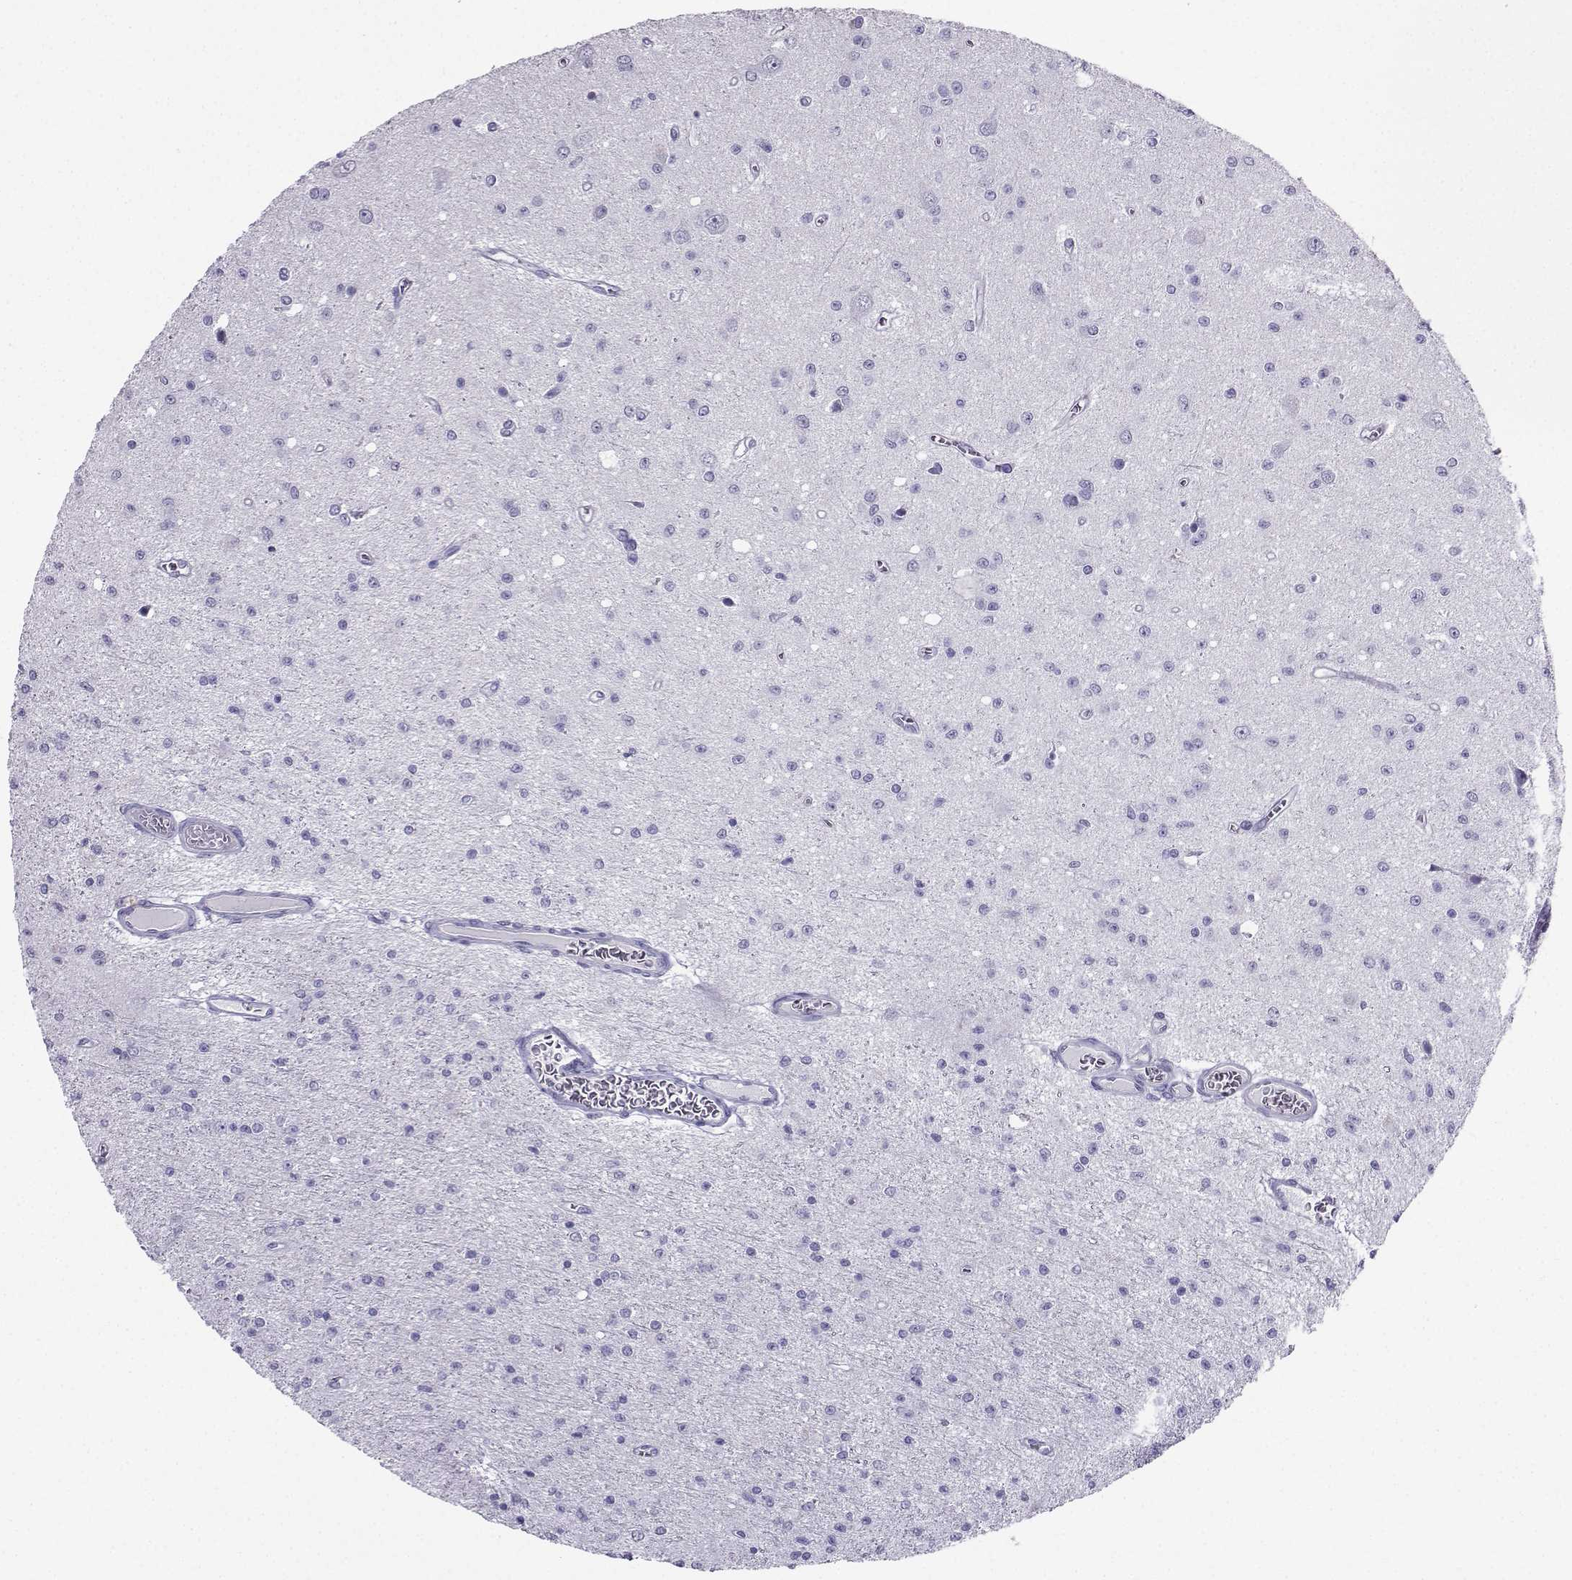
{"staining": {"intensity": "negative", "quantity": "none", "location": "none"}, "tissue": "glioma", "cell_type": "Tumor cells", "image_type": "cancer", "snomed": [{"axis": "morphology", "description": "Glioma, malignant, Low grade"}, {"axis": "topography", "description": "Brain"}], "caption": "There is no significant positivity in tumor cells of malignant glioma (low-grade). (Brightfield microscopy of DAB (3,3'-diaminobenzidine) IHC at high magnification).", "gene": "CD109", "patient": {"sex": "female", "age": 45}}